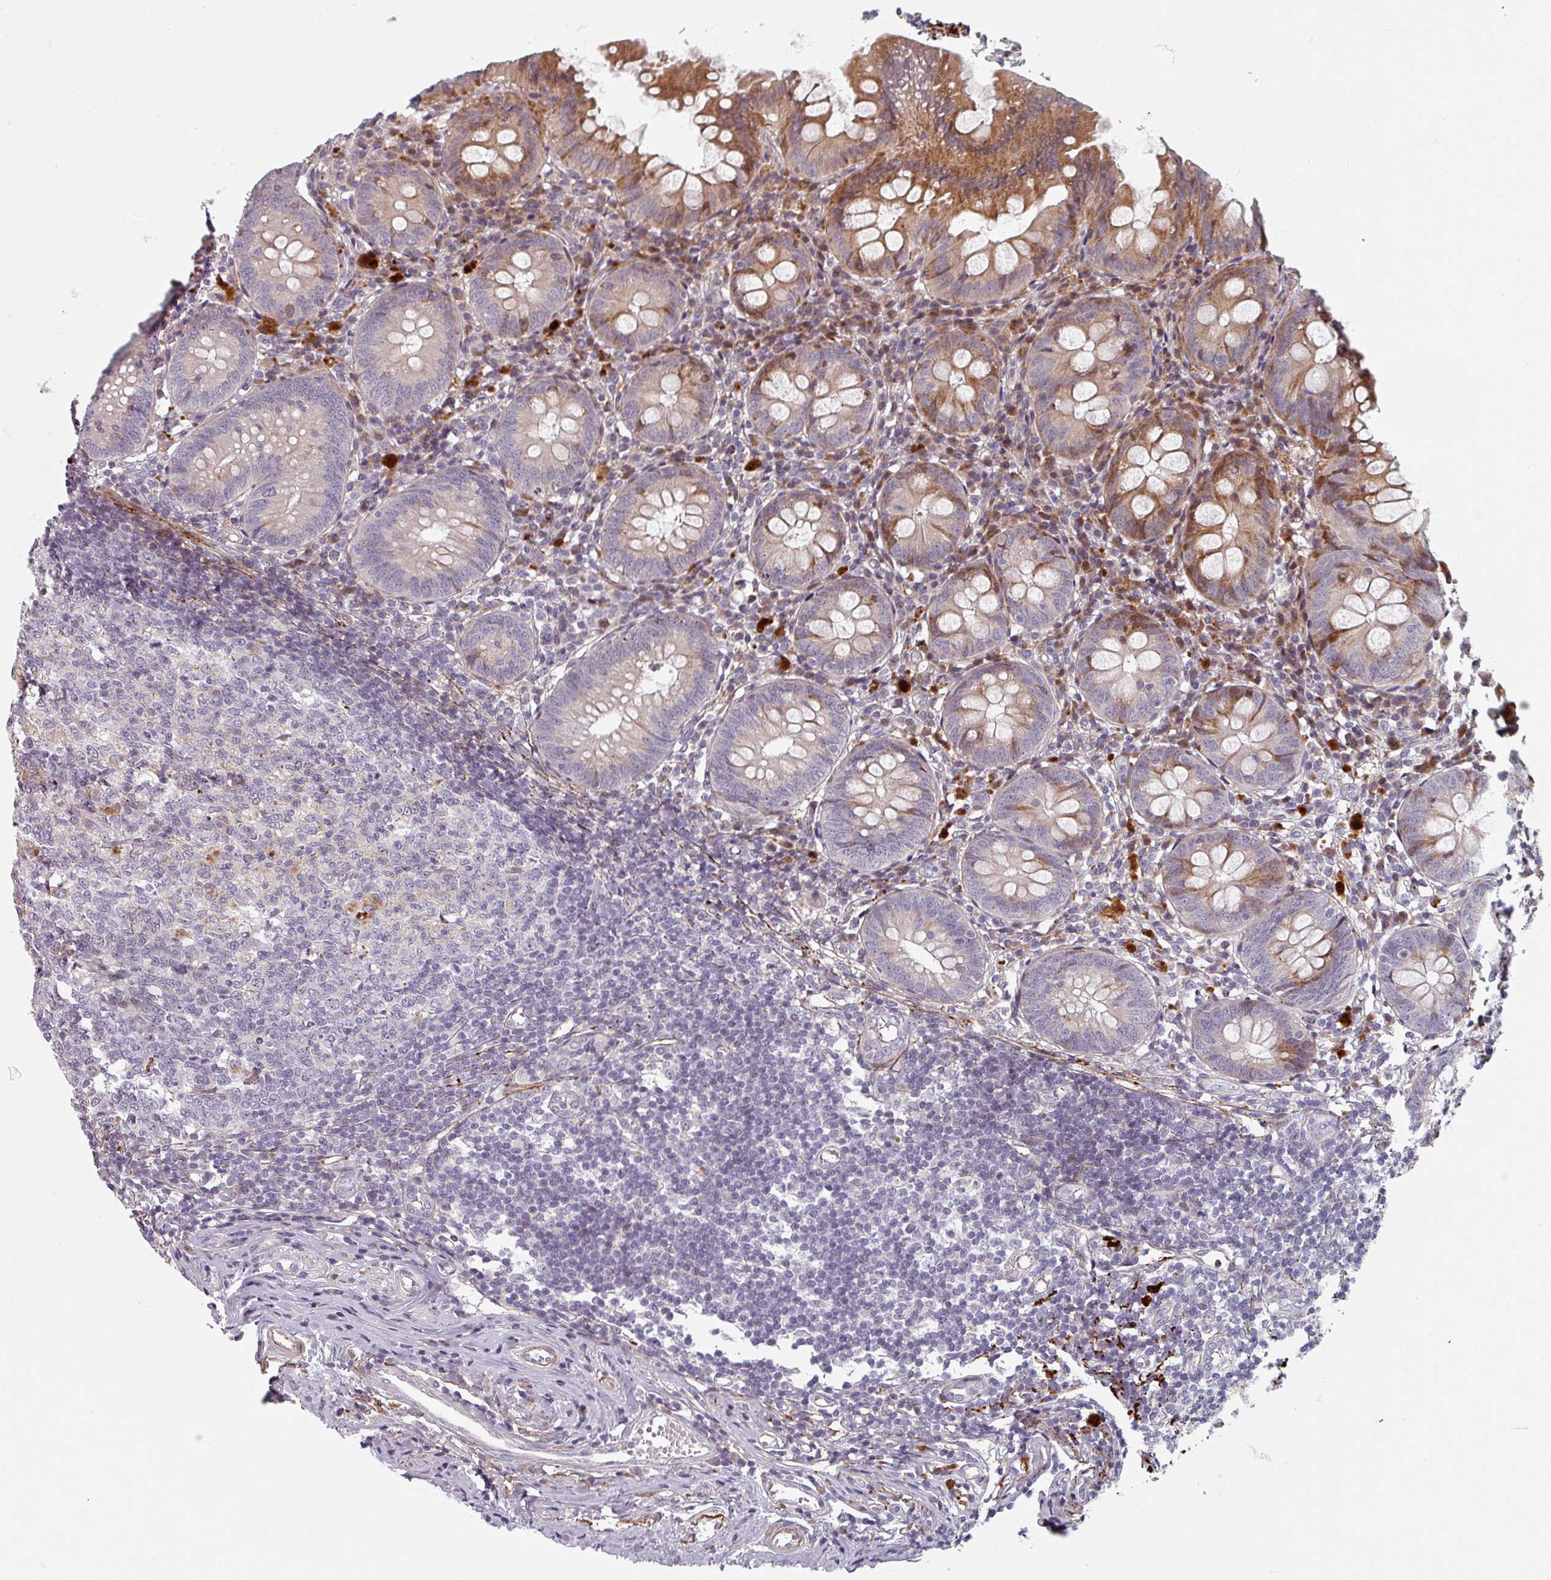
{"staining": {"intensity": "moderate", "quantity": "25%-75%", "location": "cytoplasmic/membranous"}, "tissue": "appendix", "cell_type": "Glandular cells", "image_type": "normal", "snomed": [{"axis": "morphology", "description": "Normal tissue, NOS"}, {"axis": "topography", "description": "Appendix"}], "caption": "A histopathology image of appendix stained for a protein shows moderate cytoplasmic/membranous brown staining in glandular cells.", "gene": "CYB5RL", "patient": {"sex": "female", "age": 54}}